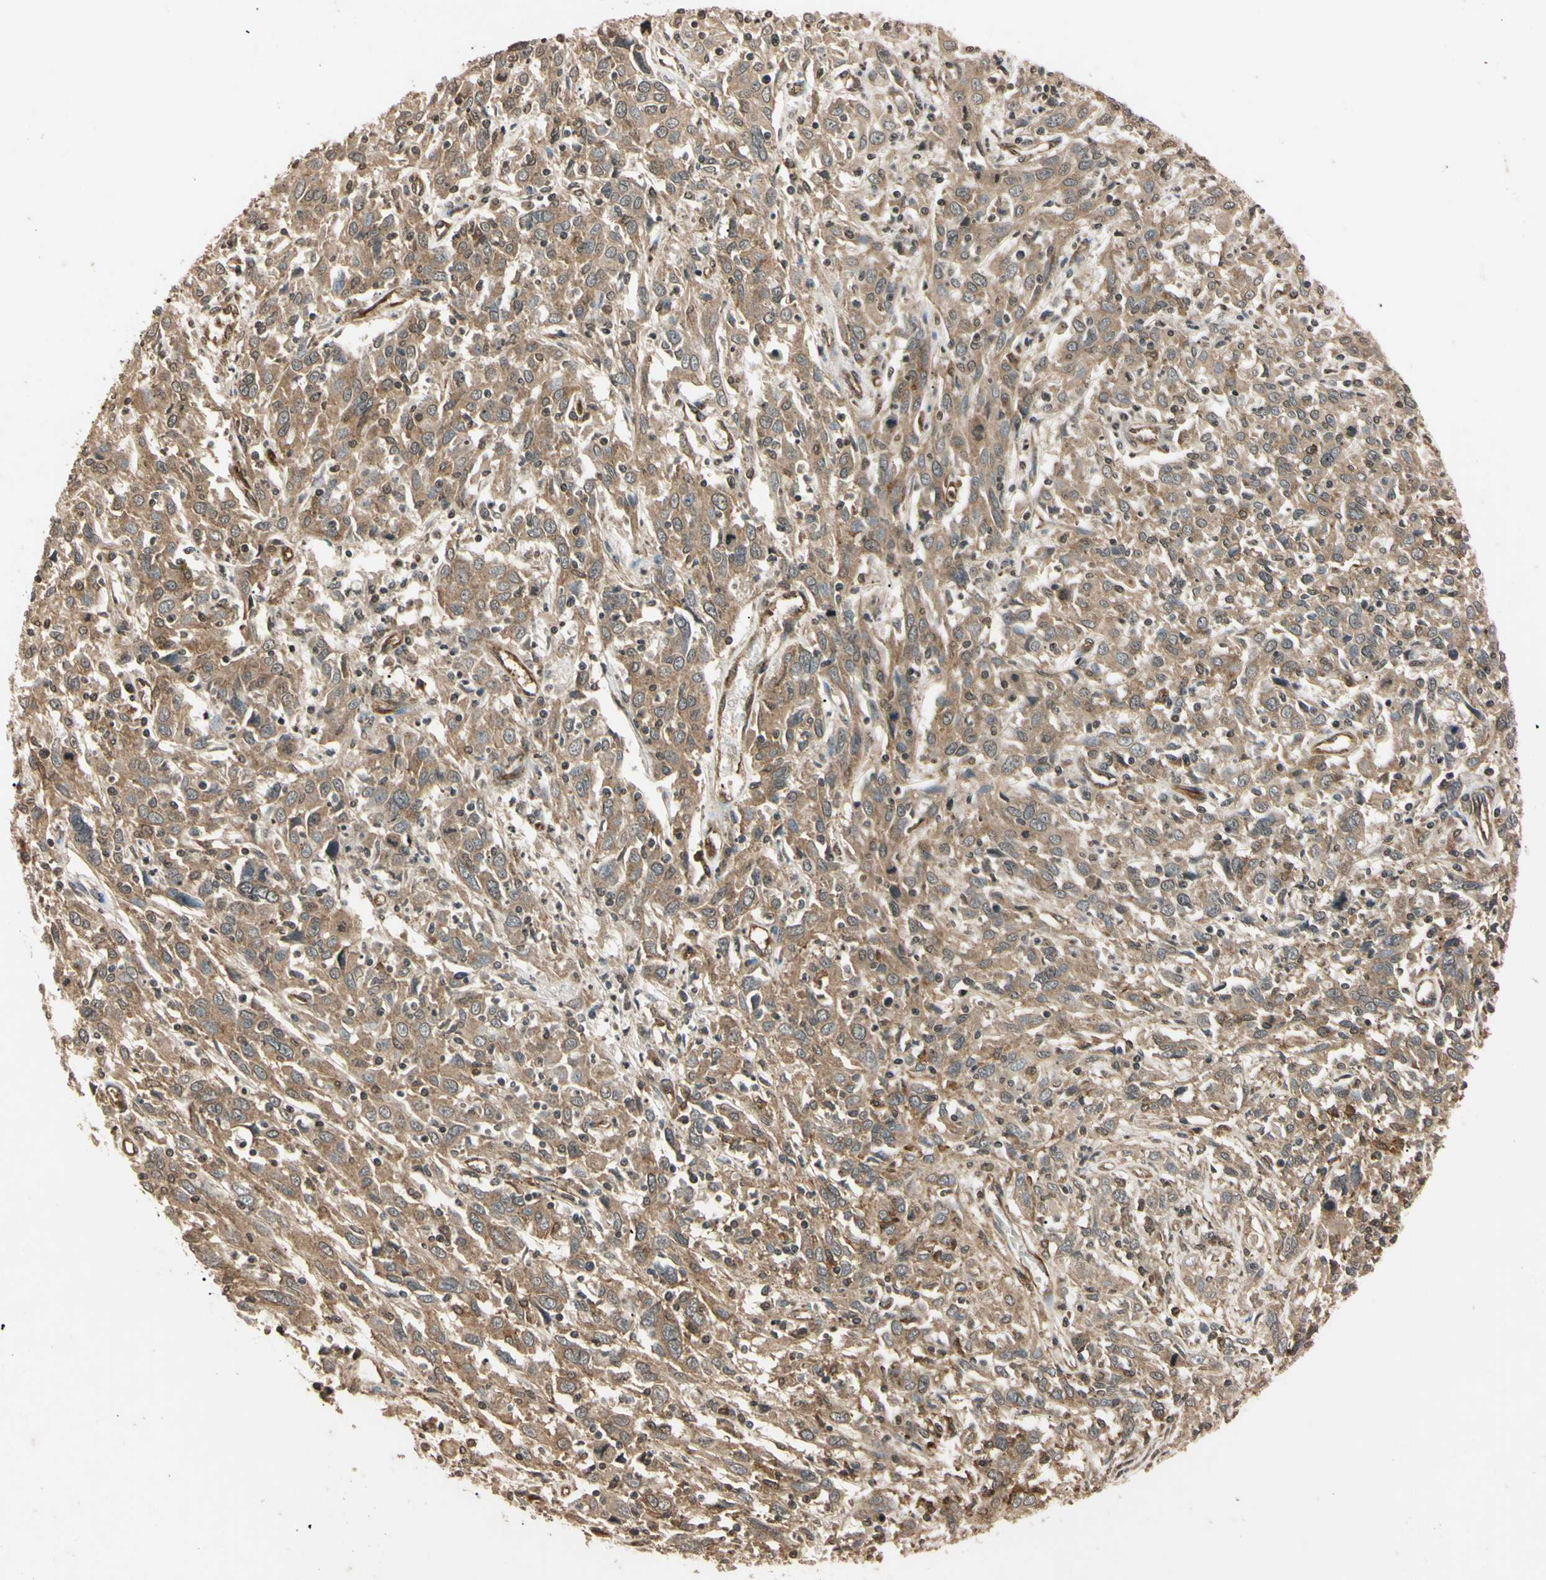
{"staining": {"intensity": "moderate", "quantity": ">75%", "location": "cytoplasmic/membranous"}, "tissue": "cervical cancer", "cell_type": "Tumor cells", "image_type": "cancer", "snomed": [{"axis": "morphology", "description": "Squamous cell carcinoma, NOS"}, {"axis": "topography", "description": "Cervix"}], "caption": "About >75% of tumor cells in human cervical cancer demonstrate moderate cytoplasmic/membranous protein expression as visualized by brown immunohistochemical staining.", "gene": "EPN1", "patient": {"sex": "female", "age": 46}}